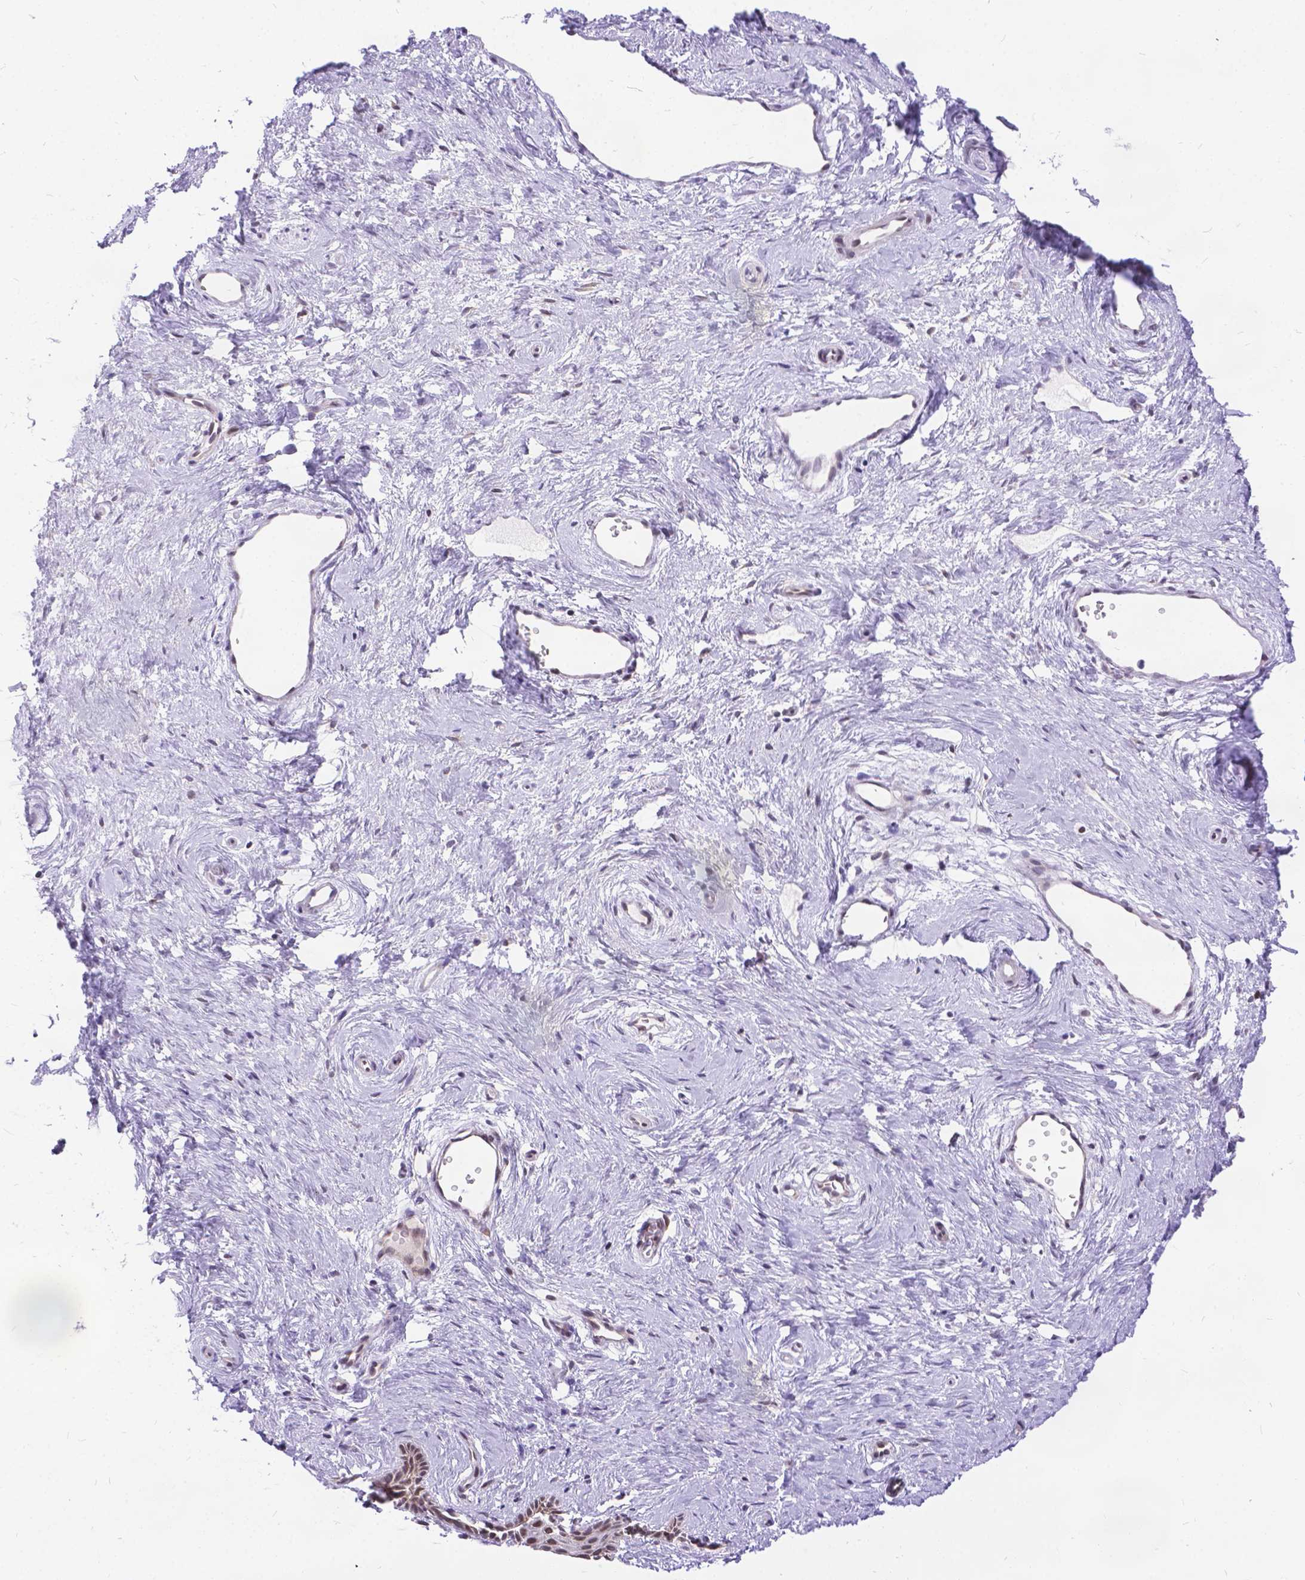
{"staining": {"intensity": "weak", "quantity": "25%-75%", "location": "nuclear"}, "tissue": "vagina", "cell_type": "Squamous epithelial cells", "image_type": "normal", "snomed": [{"axis": "morphology", "description": "Normal tissue, NOS"}, {"axis": "topography", "description": "Vagina"}], "caption": "Vagina stained with a brown dye displays weak nuclear positive staining in about 25%-75% of squamous epithelial cells.", "gene": "FAM124B", "patient": {"sex": "female", "age": 45}}